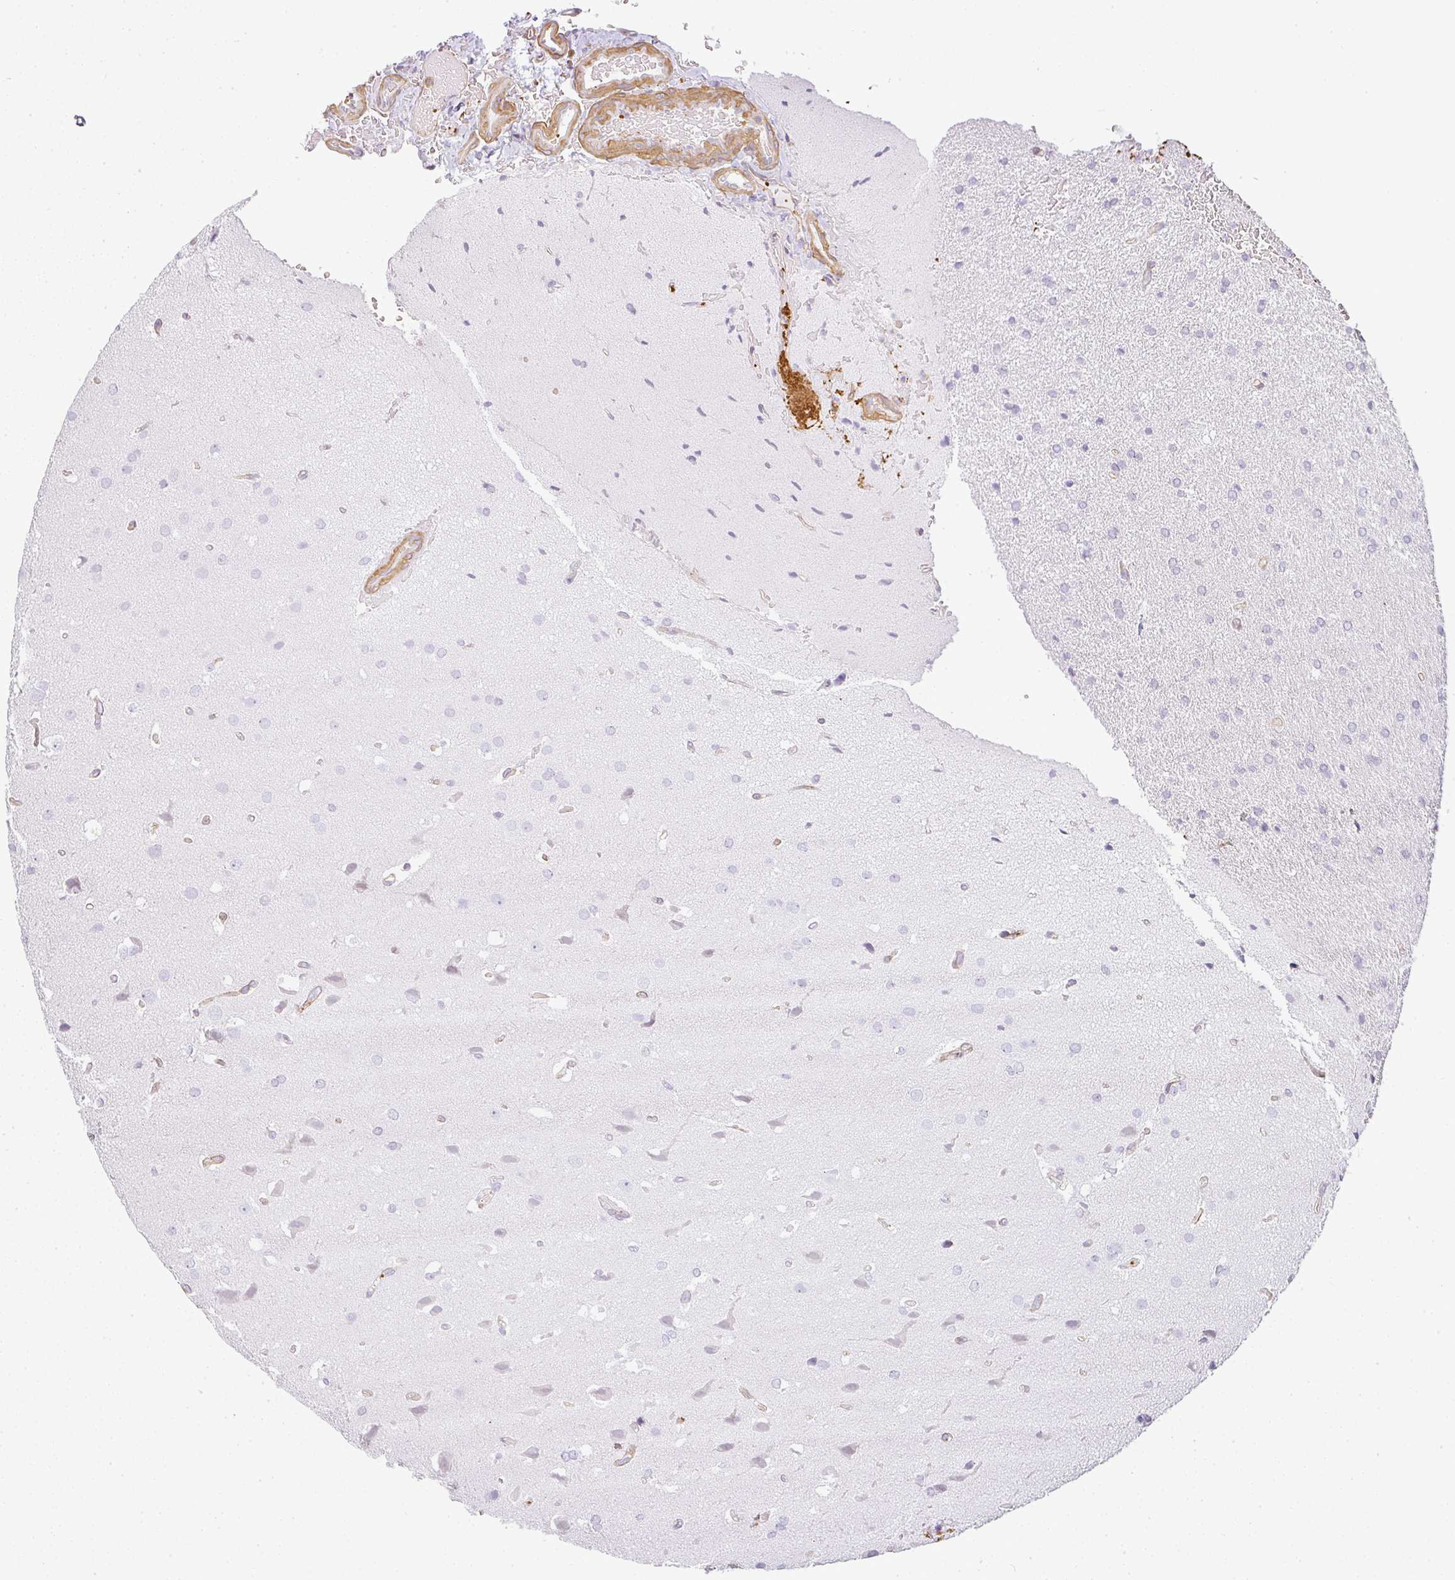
{"staining": {"intensity": "negative", "quantity": "none", "location": "none"}, "tissue": "glioma", "cell_type": "Tumor cells", "image_type": "cancer", "snomed": [{"axis": "morphology", "description": "Glioma, malignant, Low grade"}, {"axis": "topography", "description": "Brain"}], "caption": "DAB immunohistochemical staining of malignant glioma (low-grade) reveals no significant positivity in tumor cells.", "gene": "SULF1", "patient": {"sex": "female", "age": 33}}